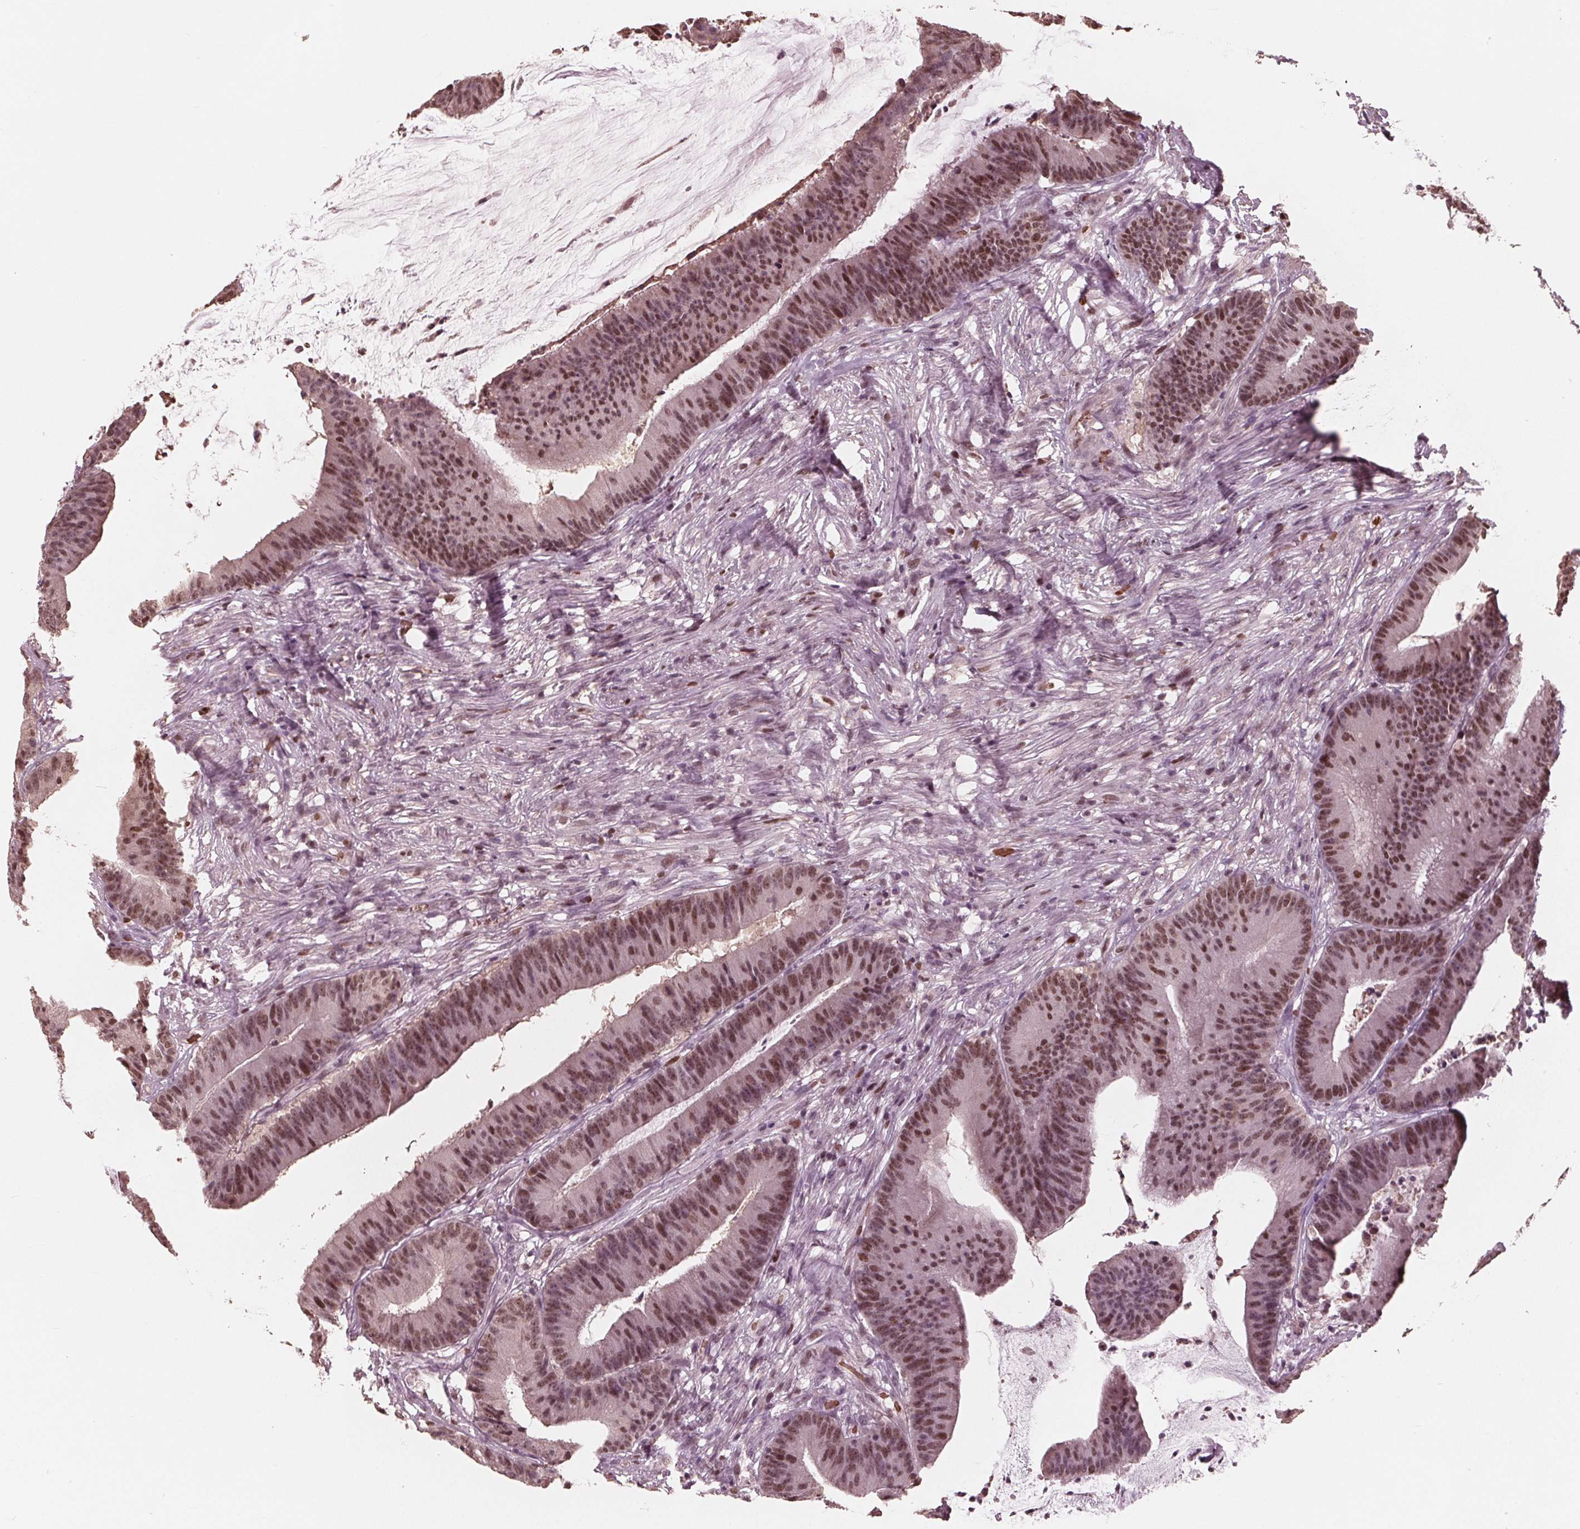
{"staining": {"intensity": "moderate", "quantity": ">75%", "location": "nuclear"}, "tissue": "colorectal cancer", "cell_type": "Tumor cells", "image_type": "cancer", "snomed": [{"axis": "morphology", "description": "Adenocarcinoma, NOS"}, {"axis": "topography", "description": "Colon"}], "caption": "Colorectal adenocarcinoma tissue reveals moderate nuclear staining in approximately >75% of tumor cells (DAB (3,3'-diaminobenzidine) = brown stain, brightfield microscopy at high magnification).", "gene": "HIRIP3", "patient": {"sex": "female", "age": 78}}